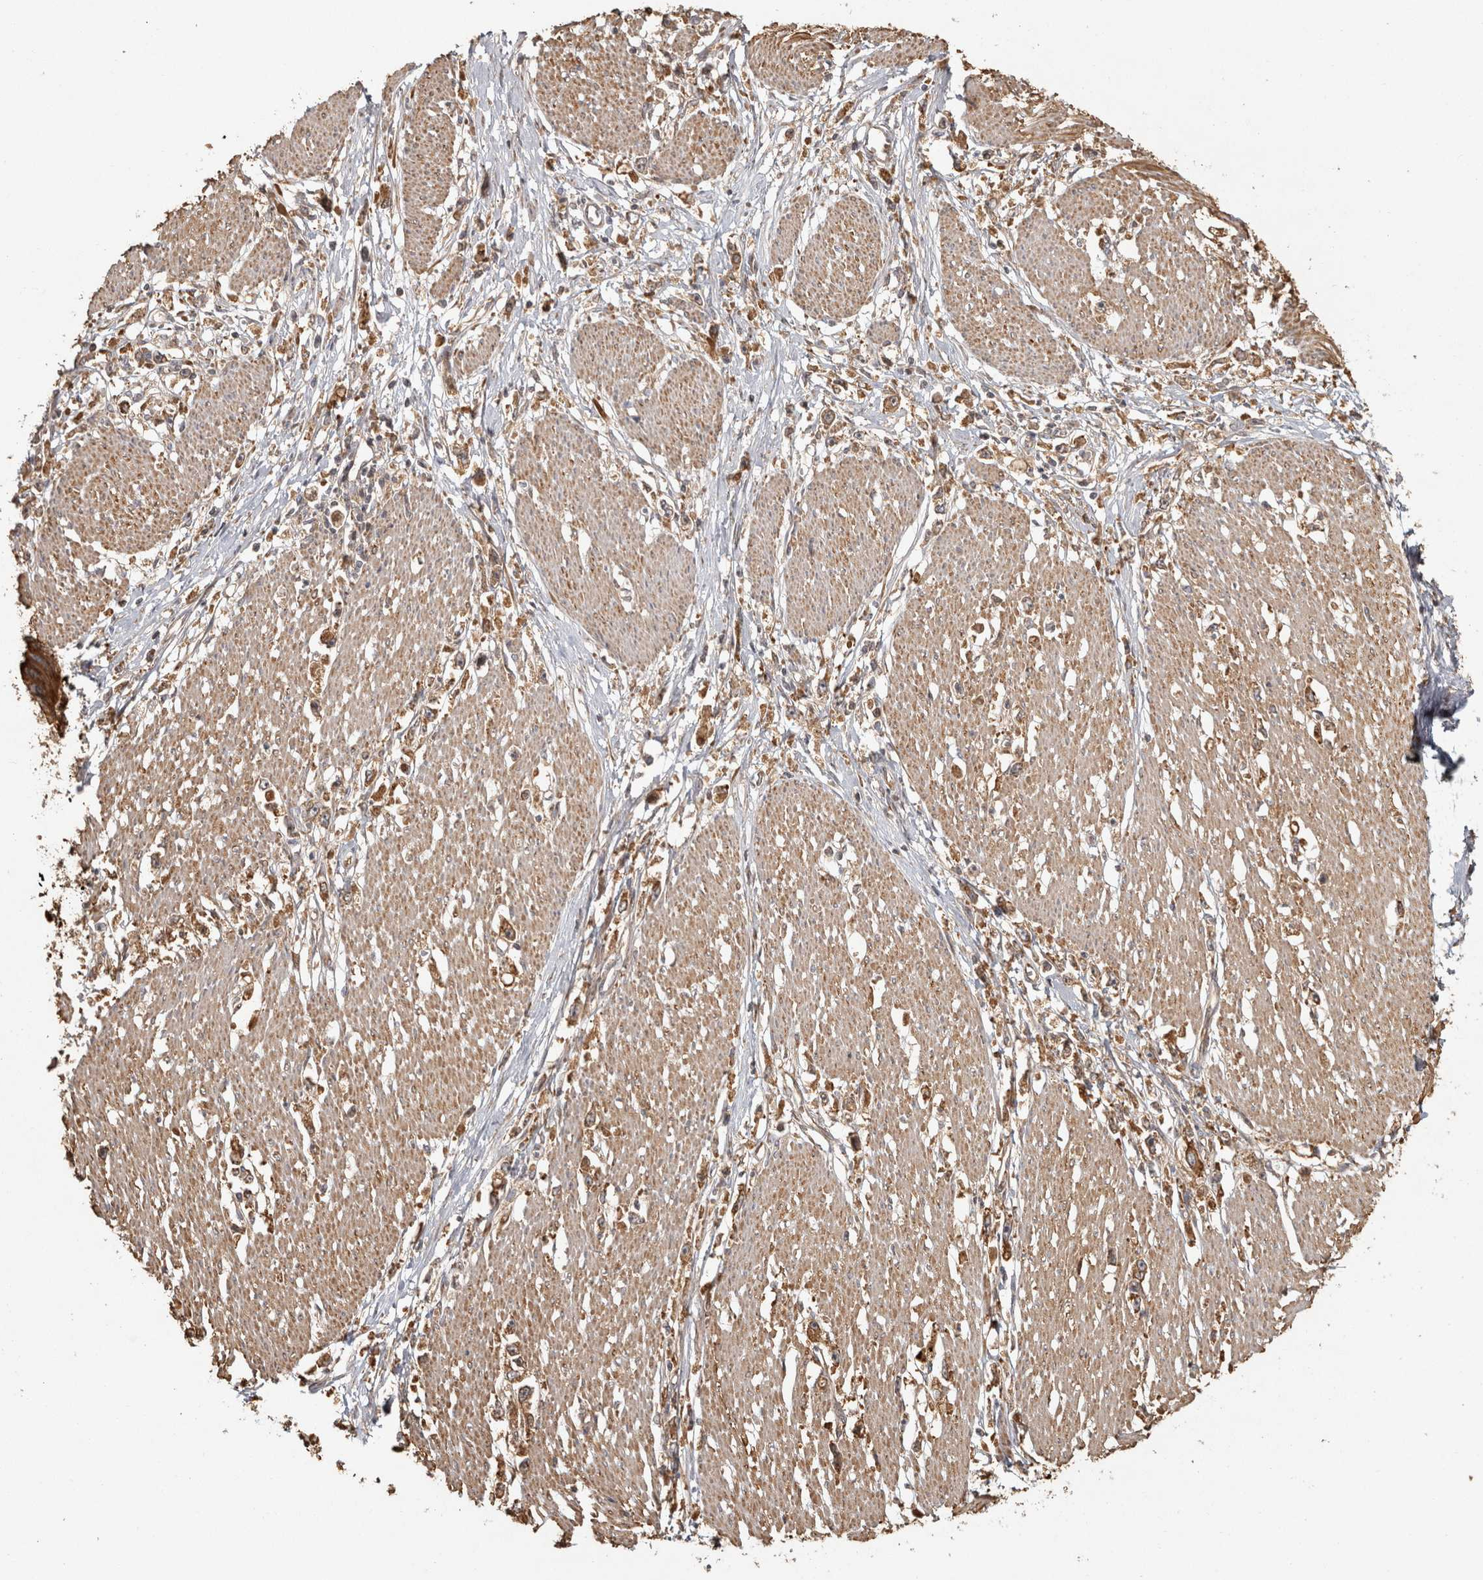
{"staining": {"intensity": "moderate", "quantity": ">75%", "location": "cytoplasmic/membranous"}, "tissue": "stomach cancer", "cell_type": "Tumor cells", "image_type": "cancer", "snomed": [{"axis": "morphology", "description": "Adenocarcinoma, NOS"}, {"axis": "topography", "description": "Stomach"}], "caption": "DAB (3,3'-diaminobenzidine) immunohistochemical staining of stomach cancer (adenocarcinoma) reveals moderate cytoplasmic/membranous protein staining in approximately >75% of tumor cells. The staining is performed using DAB (3,3'-diaminobenzidine) brown chromogen to label protein expression. The nuclei are counter-stained blue using hematoxylin.", "gene": "CAMSAP2", "patient": {"sex": "female", "age": 59}}